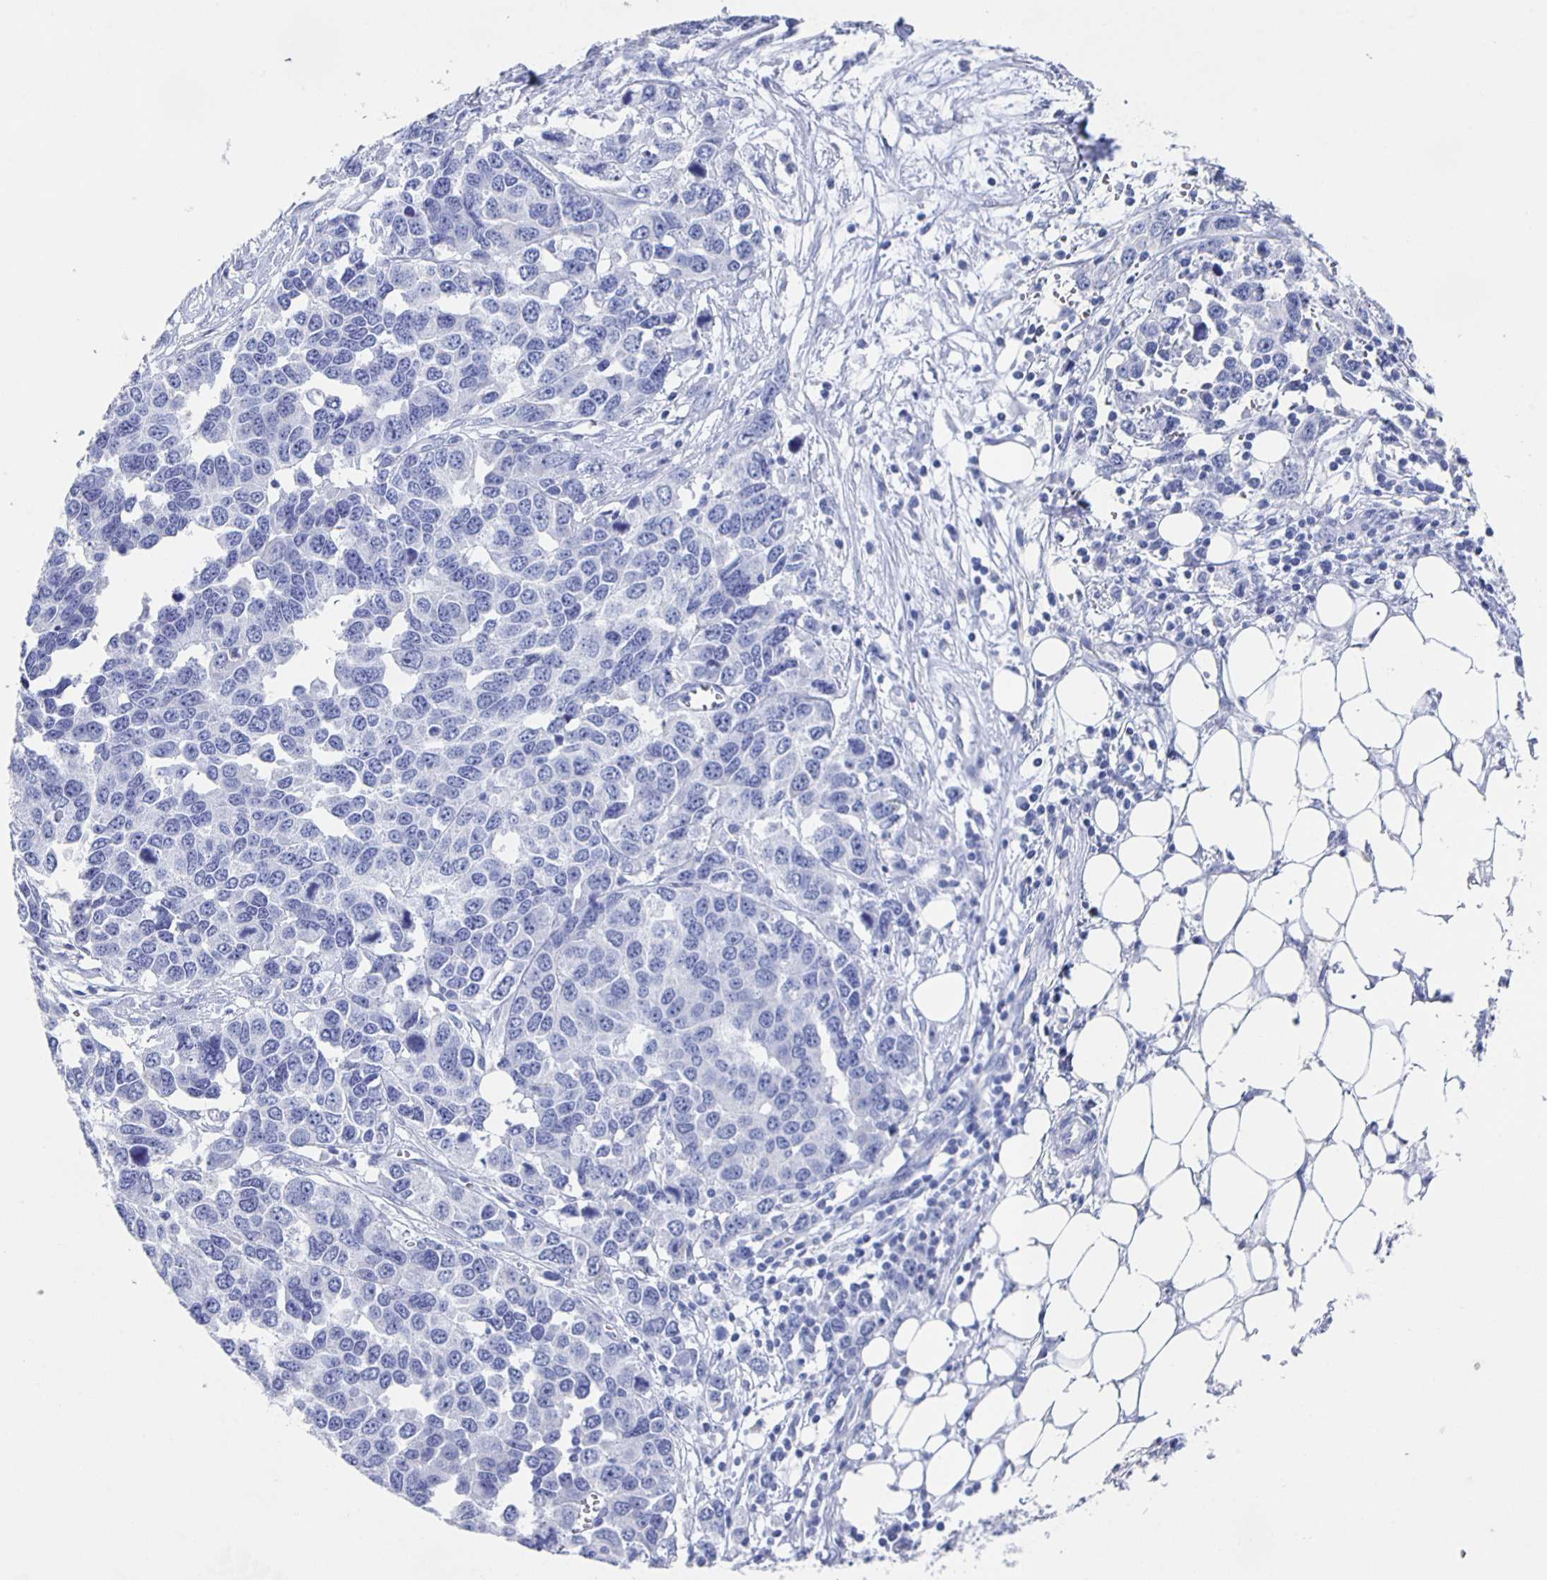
{"staining": {"intensity": "moderate", "quantity": "<25%", "location": "cytoplasmic/membranous"}, "tissue": "ovarian cancer", "cell_type": "Tumor cells", "image_type": "cancer", "snomed": [{"axis": "morphology", "description": "Cystadenocarcinoma, serous, NOS"}, {"axis": "topography", "description": "Ovary"}], "caption": "About <25% of tumor cells in human ovarian cancer (serous cystadenocarcinoma) show moderate cytoplasmic/membranous protein expression as visualized by brown immunohistochemical staining.", "gene": "SLC34A2", "patient": {"sex": "female", "age": 76}}